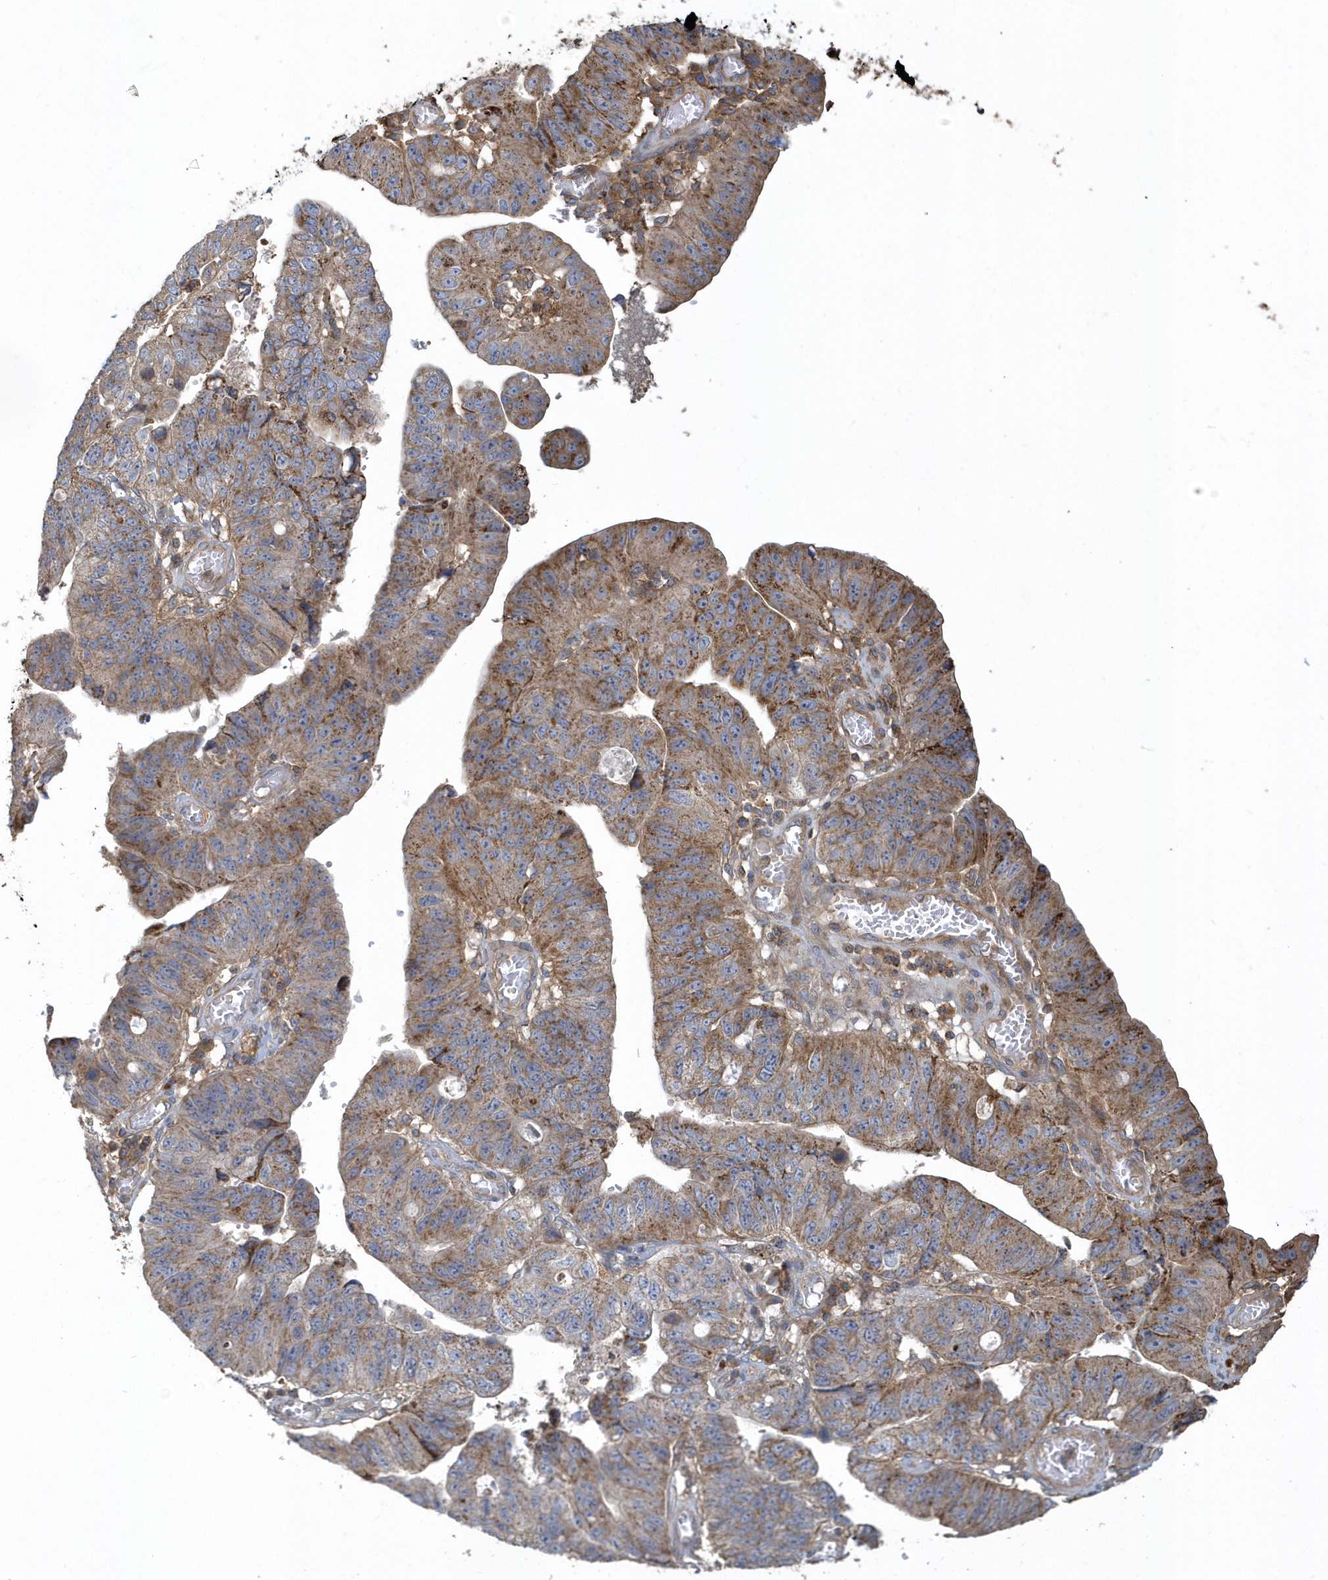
{"staining": {"intensity": "moderate", "quantity": ">75%", "location": "cytoplasmic/membranous"}, "tissue": "stomach cancer", "cell_type": "Tumor cells", "image_type": "cancer", "snomed": [{"axis": "morphology", "description": "Adenocarcinoma, NOS"}, {"axis": "topography", "description": "Stomach"}], "caption": "Stomach cancer stained with a brown dye displays moderate cytoplasmic/membranous positive staining in about >75% of tumor cells.", "gene": "TRAIP", "patient": {"sex": "male", "age": 59}}